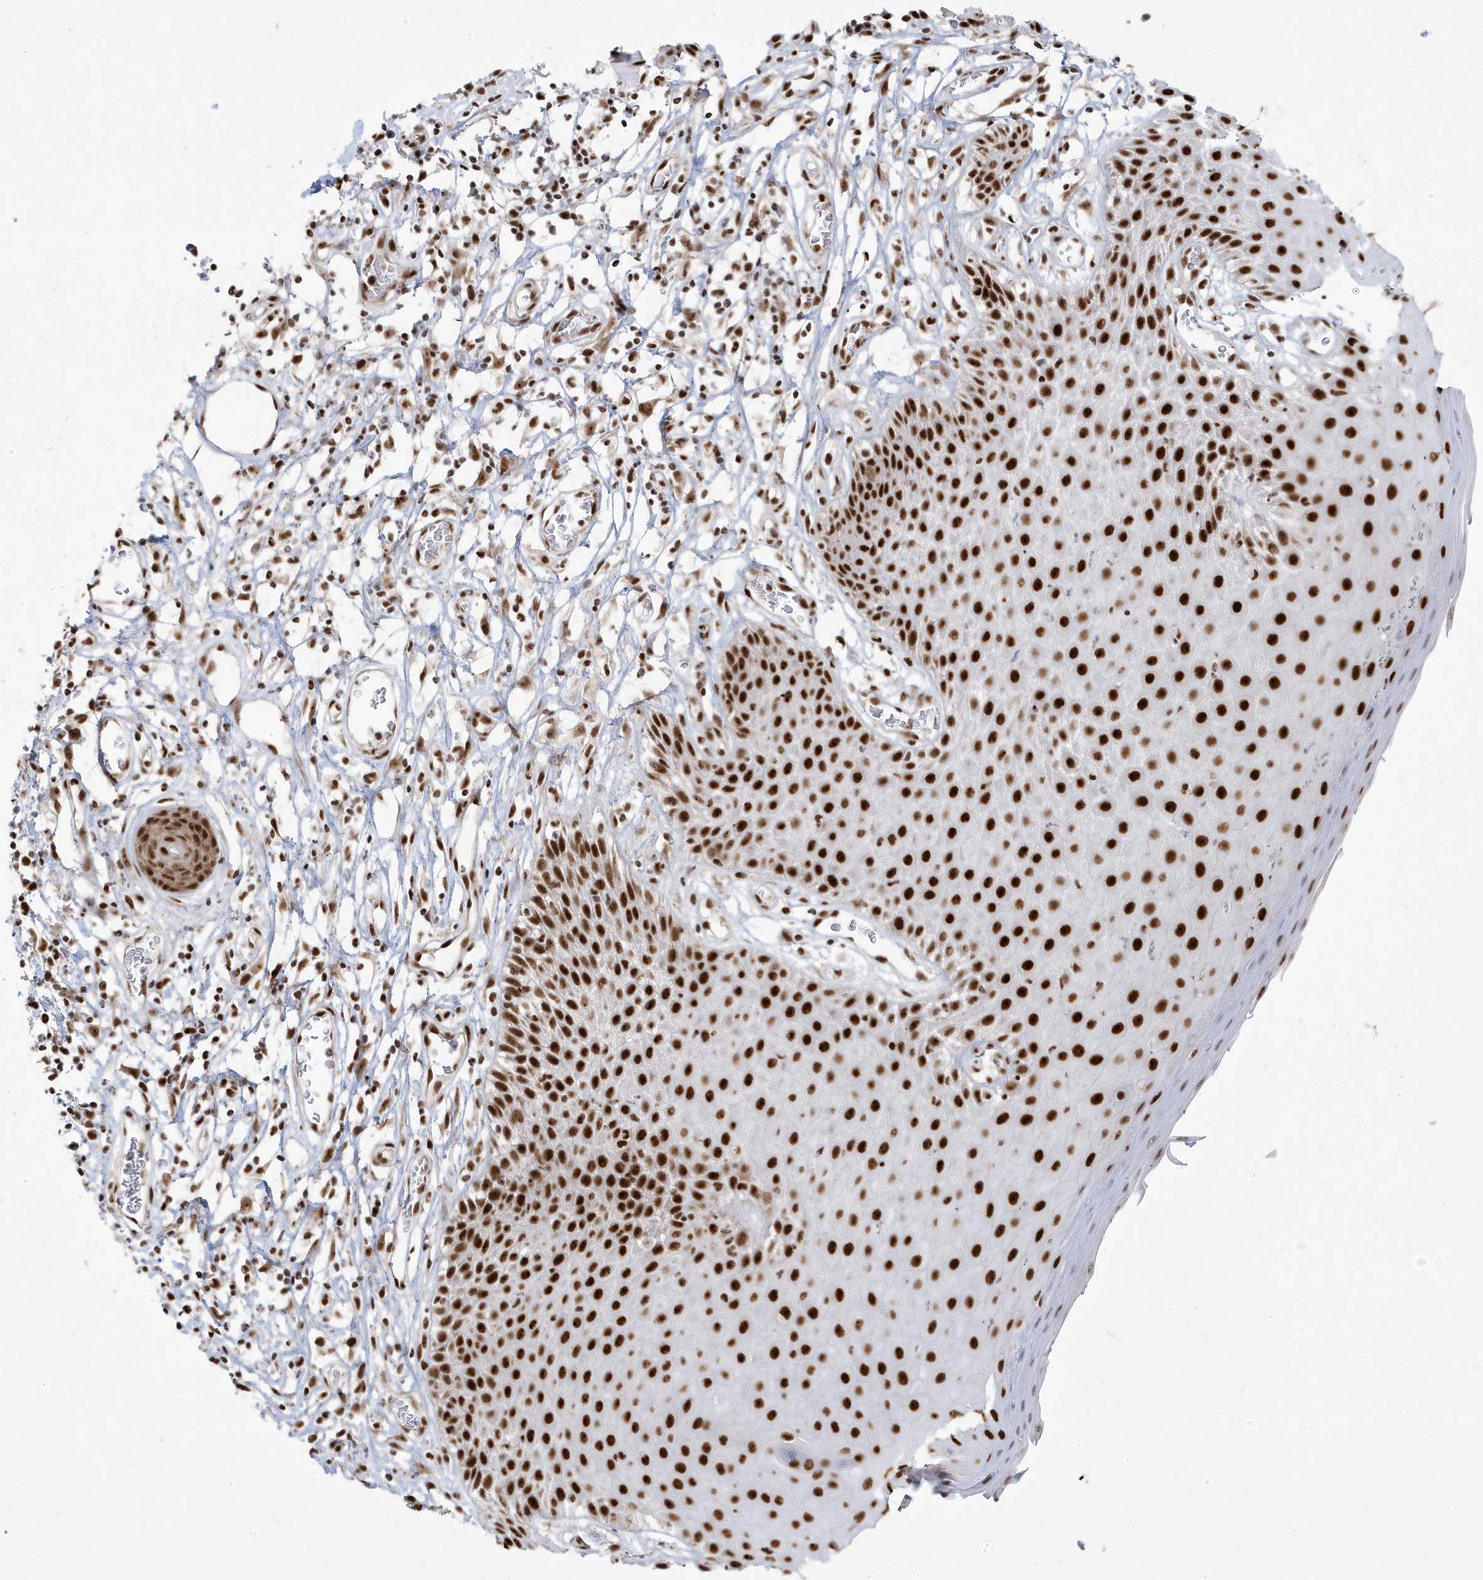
{"staining": {"intensity": "strong", "quantity": ">75%", "location": "nuclear"}, "tissue": "skin", "cell_type": "Epidermal cells", "image_type": "normal", "snomed": [{"axis": "morphology", "description": "Normal tissue, NOS"}, {"axis": "topography", "description": "Vulva"}], "caption": "Immunohistochemical staining of unremarkable human skin shows strong nuclear protein staining in about >75% of epidermal cells. The staining was performed using DAB (3,3'-diaminobenzidine) to visualize the protein expression in brown, while the nuclei were stained in blue with hematoxylin (Magnification: 20x).", "gene": "MTREX", "patient": {"sex": "female", "age": 68}}